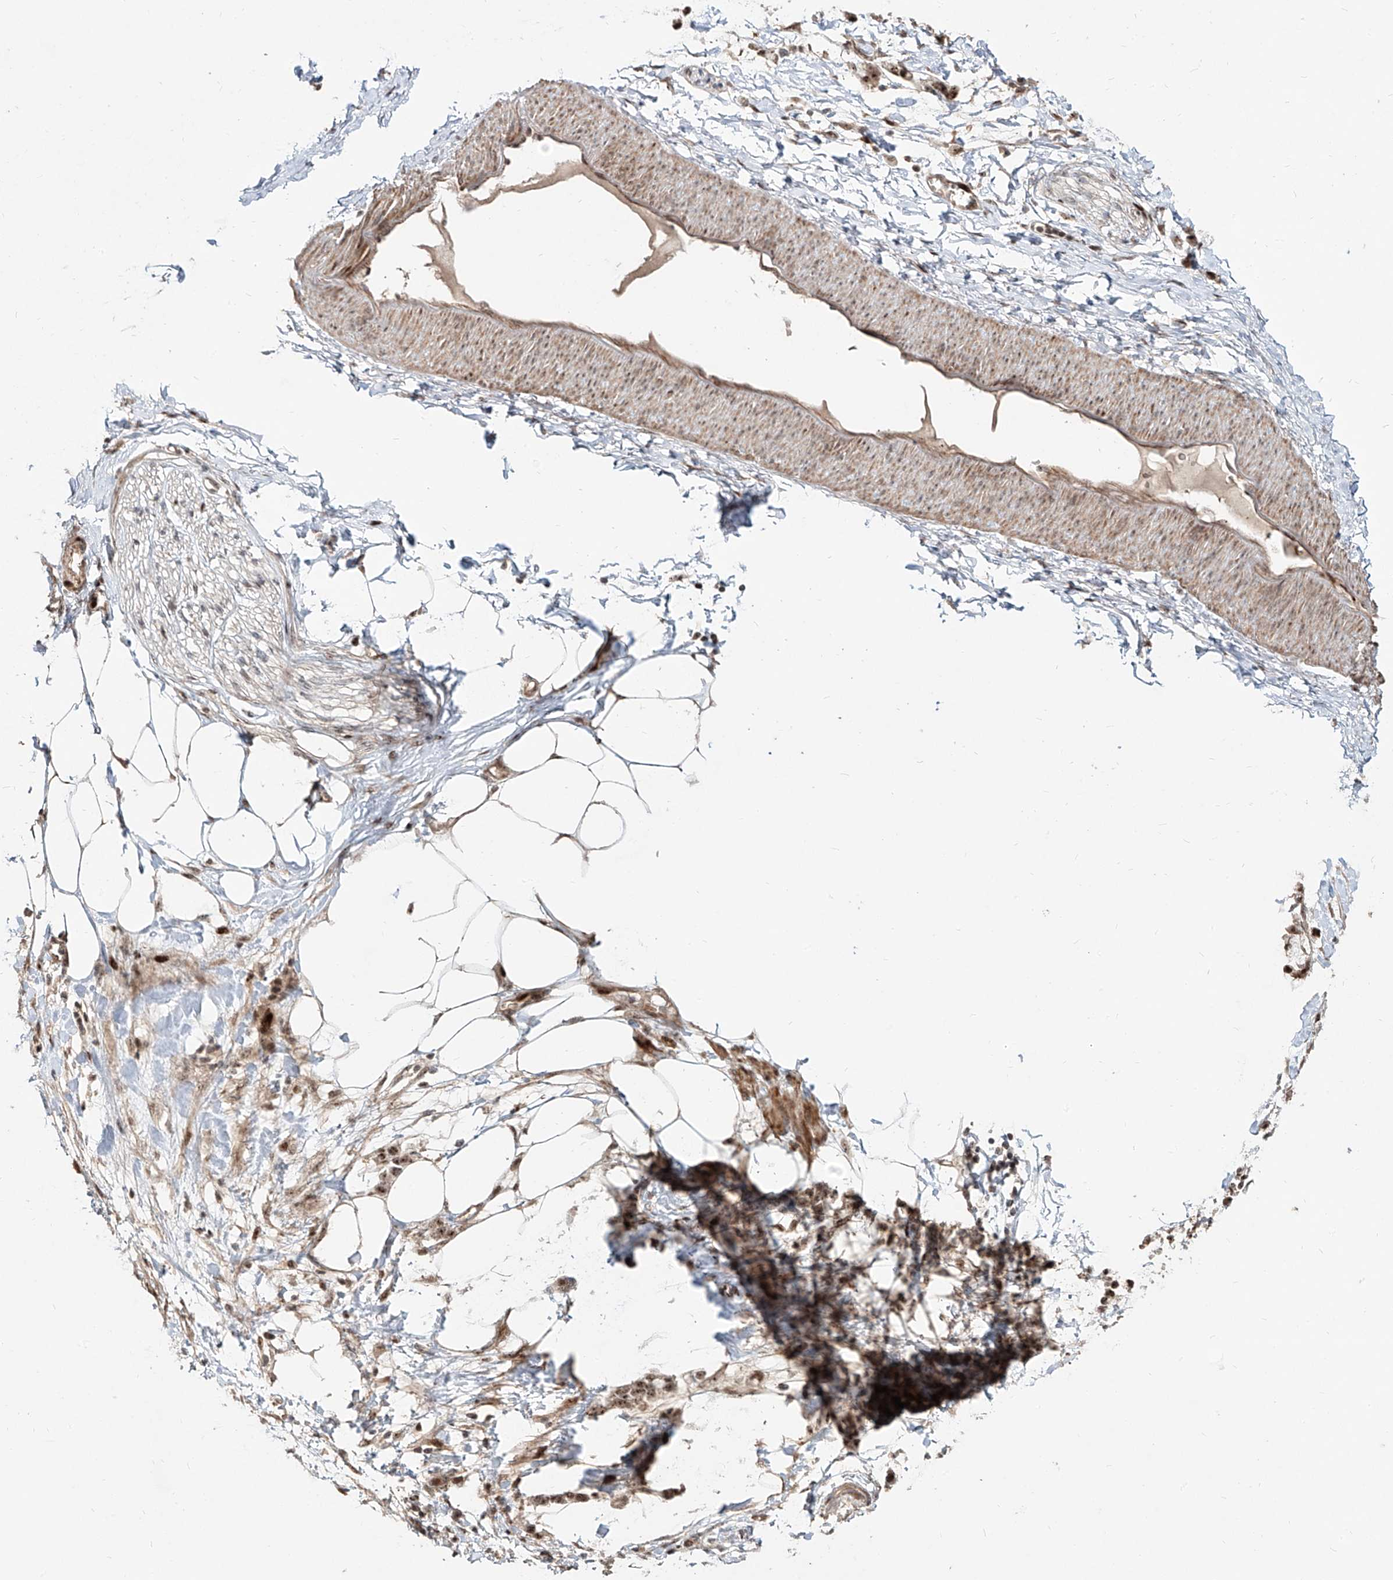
{"staining": {"intensity": "negative", "quantity": "none", "location": "none"}, "tissue": "adipose tissue", "cell_type": "Adipocytes", "image_type": "normal", "snomed": [{"axis": "morphology", "description": "Normal tissue, NOS"}, {"axis": "morphology", "description": "Adenocarcinoma, NOS"}, {"axis": "topography", "description": "Colon"}, {"axis": "topography", "description": "Peripheral nerve tissue"}], "caption": "Adipocytes are negative for protein expression in benign human adipose tissue. (Stains: DAB (3,3'-diaminobenzidine) IHC with hematoxylin counter stain, Microscopy: brightfield microscopy at high magnification).", "gene": "ZNF710", "patient": {"sex": "male", "age": 14}}